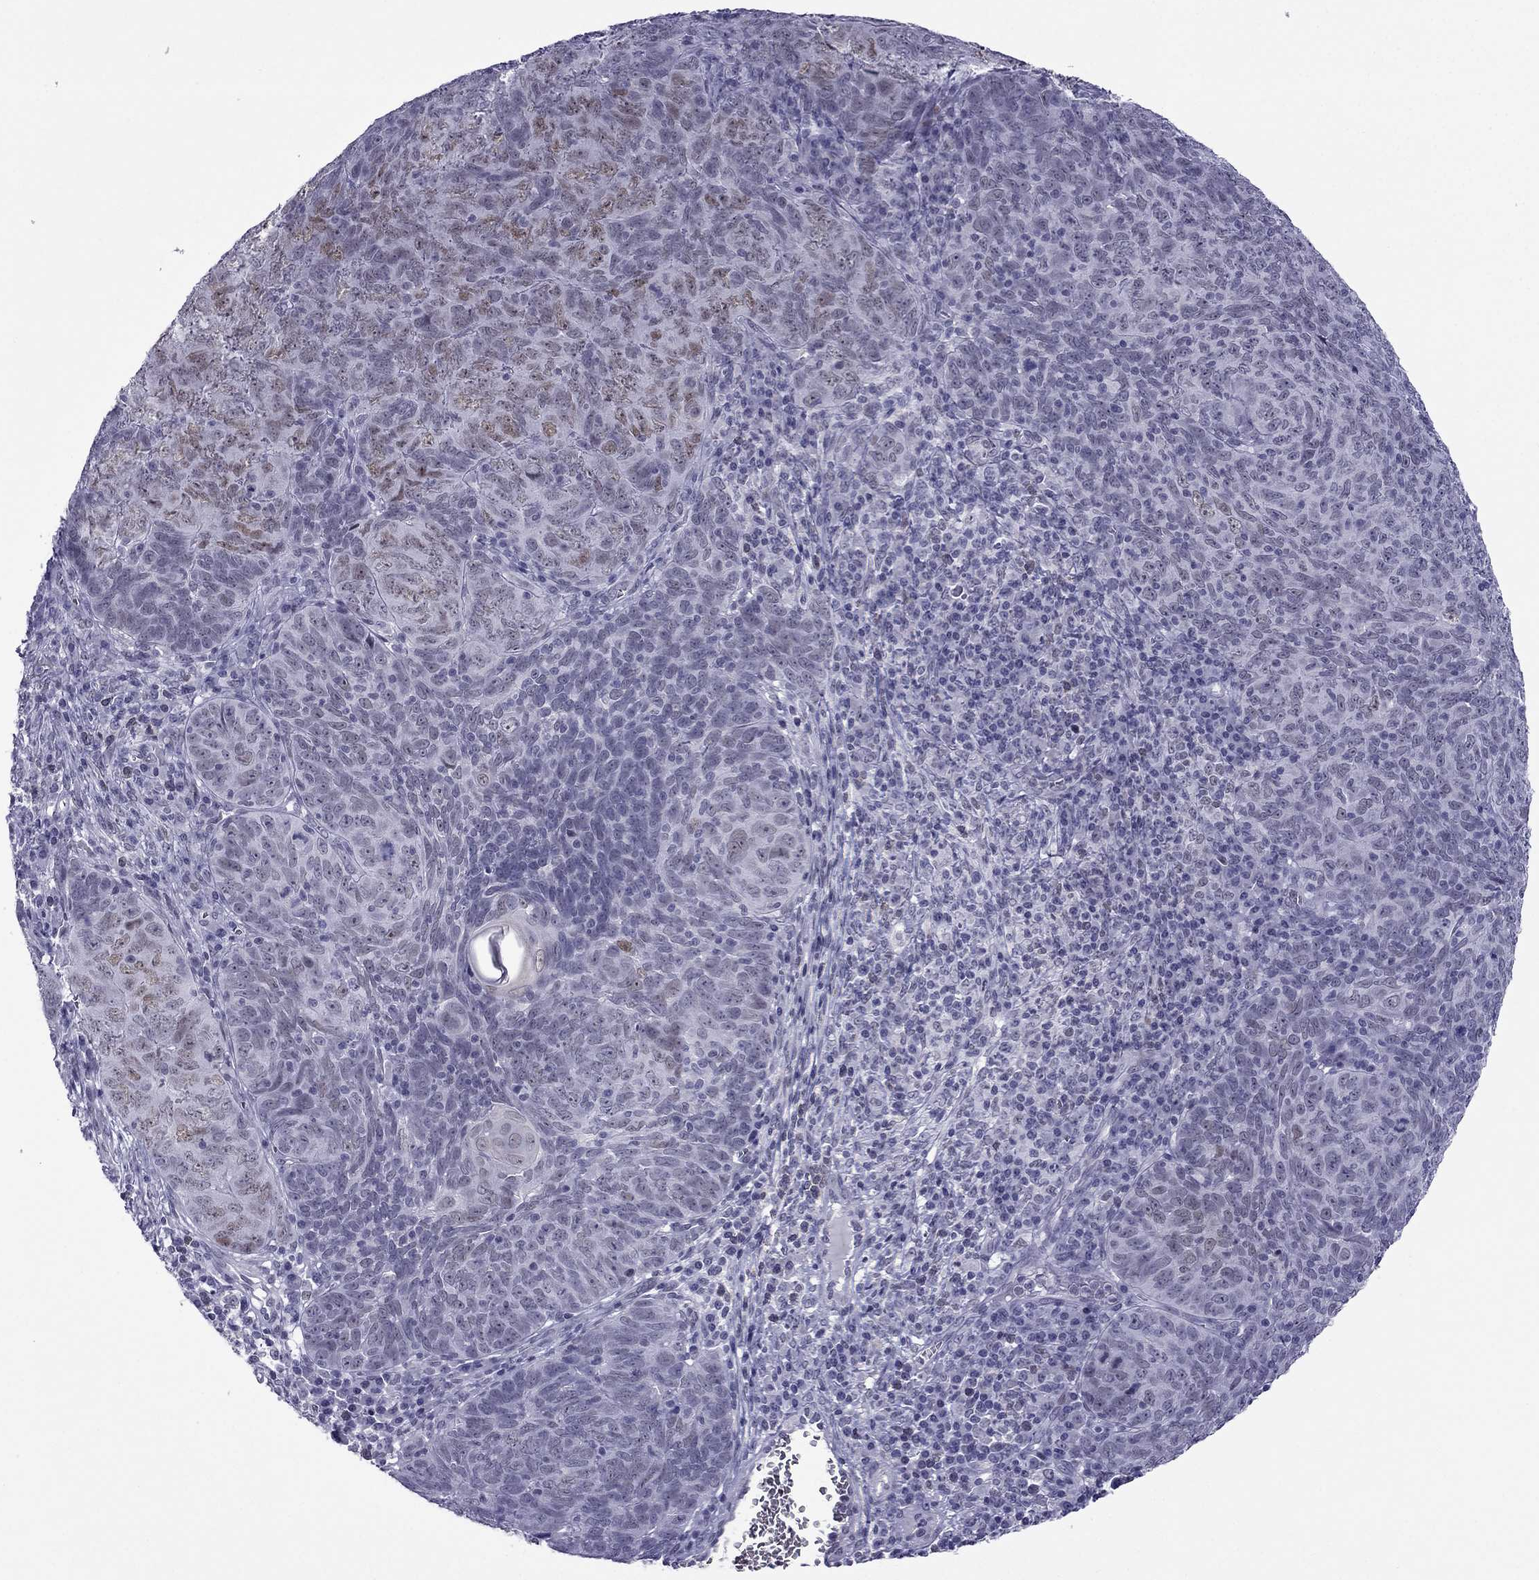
{"staining": {"intensity": "weak", "quantity": "<25%", "location": "cytoplasmic/membranous"}, "tissue": "skin cancer", "cell_type": "Tumor cells", "image_type": "cancer", "snomed": [{"axis": "morphology", "description": "Squamous cell carcinoma, NOS"}, {"axis": "topography", "description": "Skin"}, {"axis": "topography", "description": "Anal"}], "caption": "An IHC micrograph of squamous cell carcinoma (skin) is shown. There is no staining in tumor cells of squamous cell carcinoma (skin). (Brightfield microscopy of DAB immunohistochemistry at high magnification).", "gene": "MYLK3", "patient": {"sex": "female", "age": 51}}